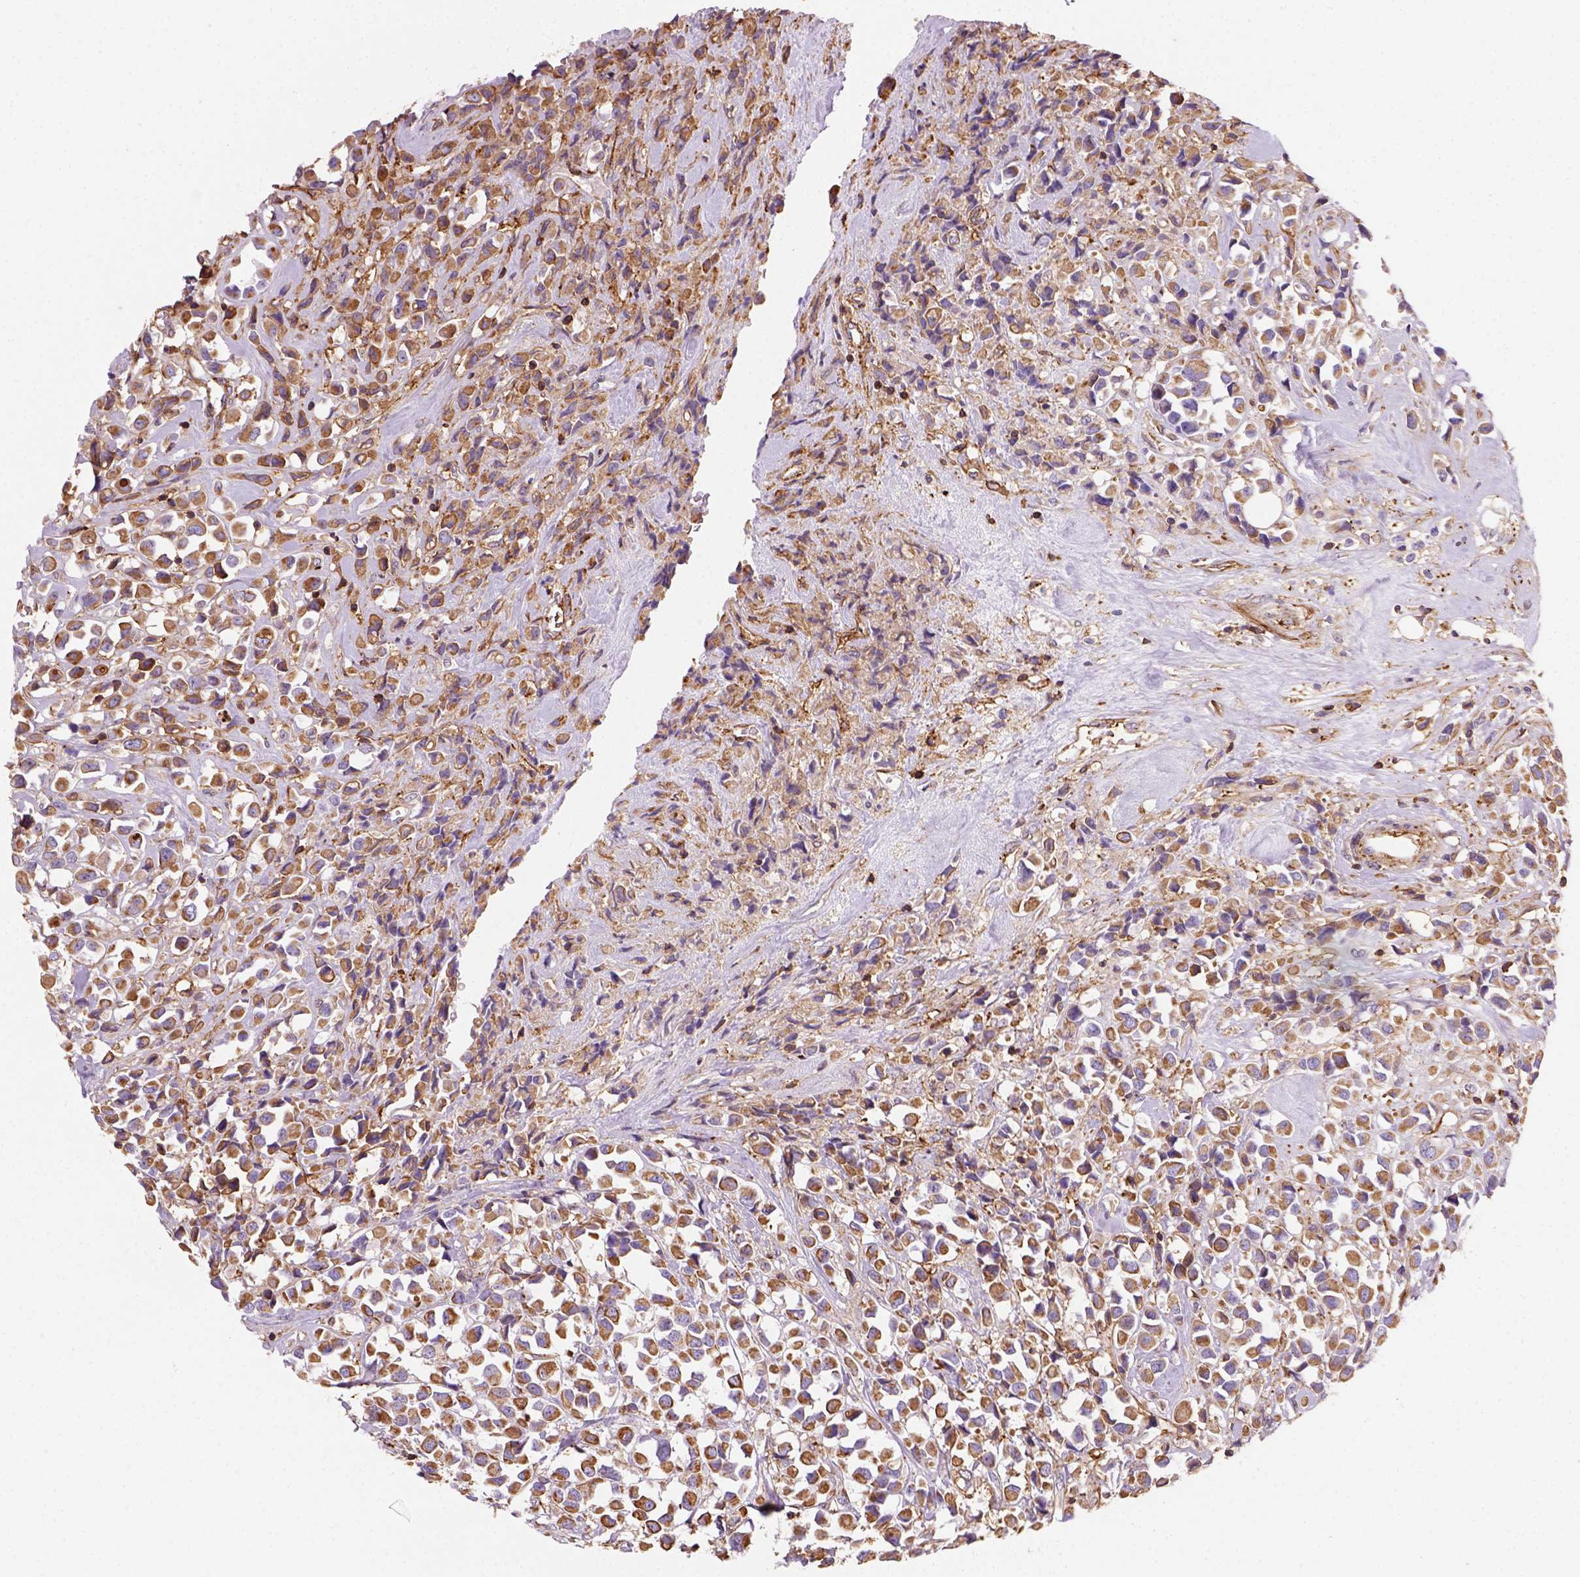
{"staining": {"intensity": "moderate", "quantity": ">75%", "location": "cytoplasmic/membranous"}, "tissue": "breast cancer", "cell_type": "Tumor cells", "image_type": "cancer", "snomed": [{"axis": "morphology", "description": "Duct carcinoma"}, {"axis": "topography", "description": "Breast"}], "caption": "IHC image of breast cancer stained for a protein (brown), which displays medium levels of moderate cytoplasmic/membranous staining in approximately >75% of tumor cells.", "gene": "GPRC5D", "patient": {"sex": "female", "age": 61}}